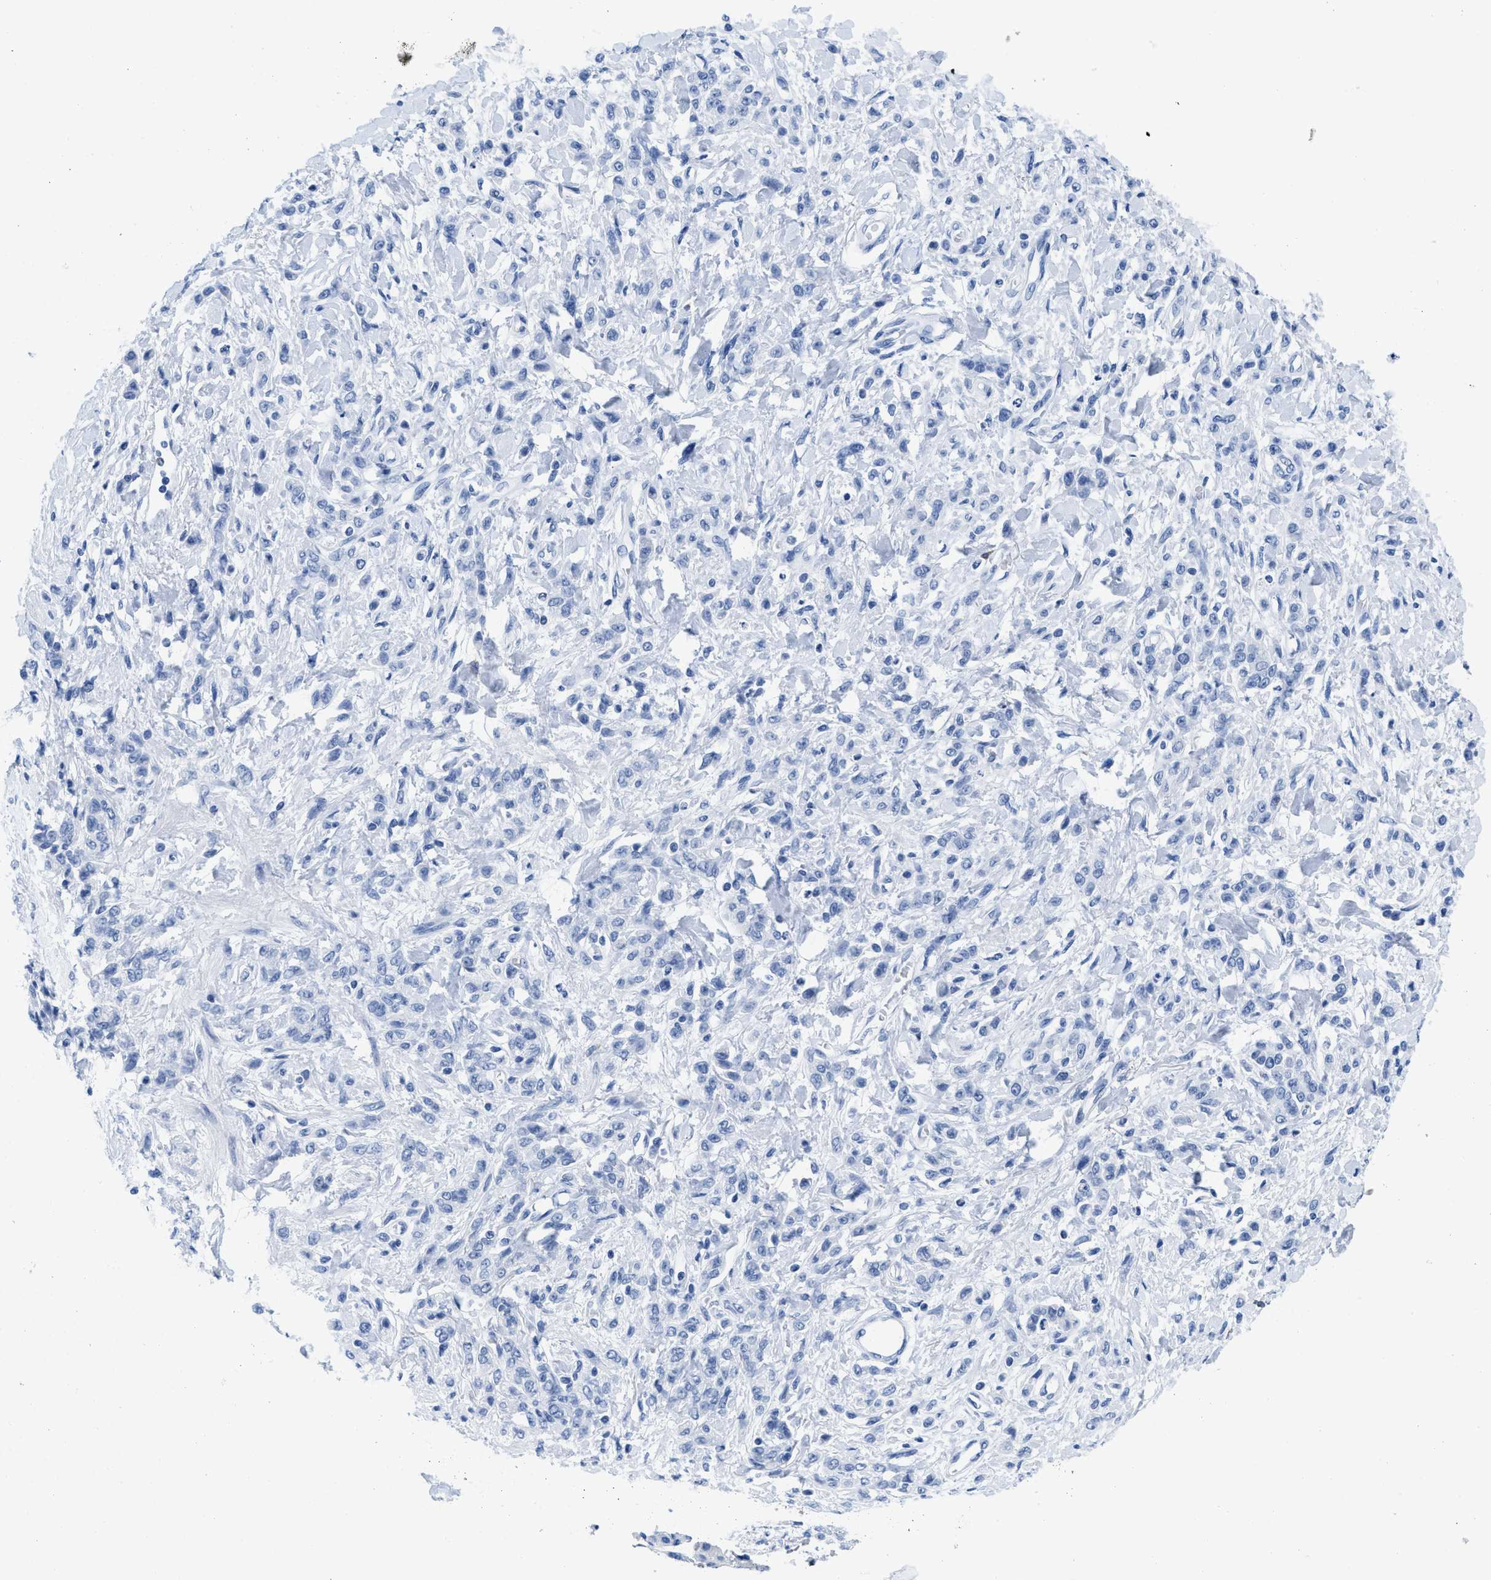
{"staining": {"intensity": "negative", "quantity": "none", "location": "none"}, "tissue": "stomach cancer", "cell_type": "Tumor cells", "image_type": "cancer", "snomed": [{"axis": "morphology", "description": "Normal tissue, NOS"}, {"axis": "morphology", "description": "Adenocarcinoma, NOS"}, {"axis": "topography", "description": "Stomach"}], "caption": "A histopathology image of human adenocarcinoma (stomach) is negative for staining in tumor cells.", "gene": "CR1", "patient": {"sex": "male", "age": 82}}